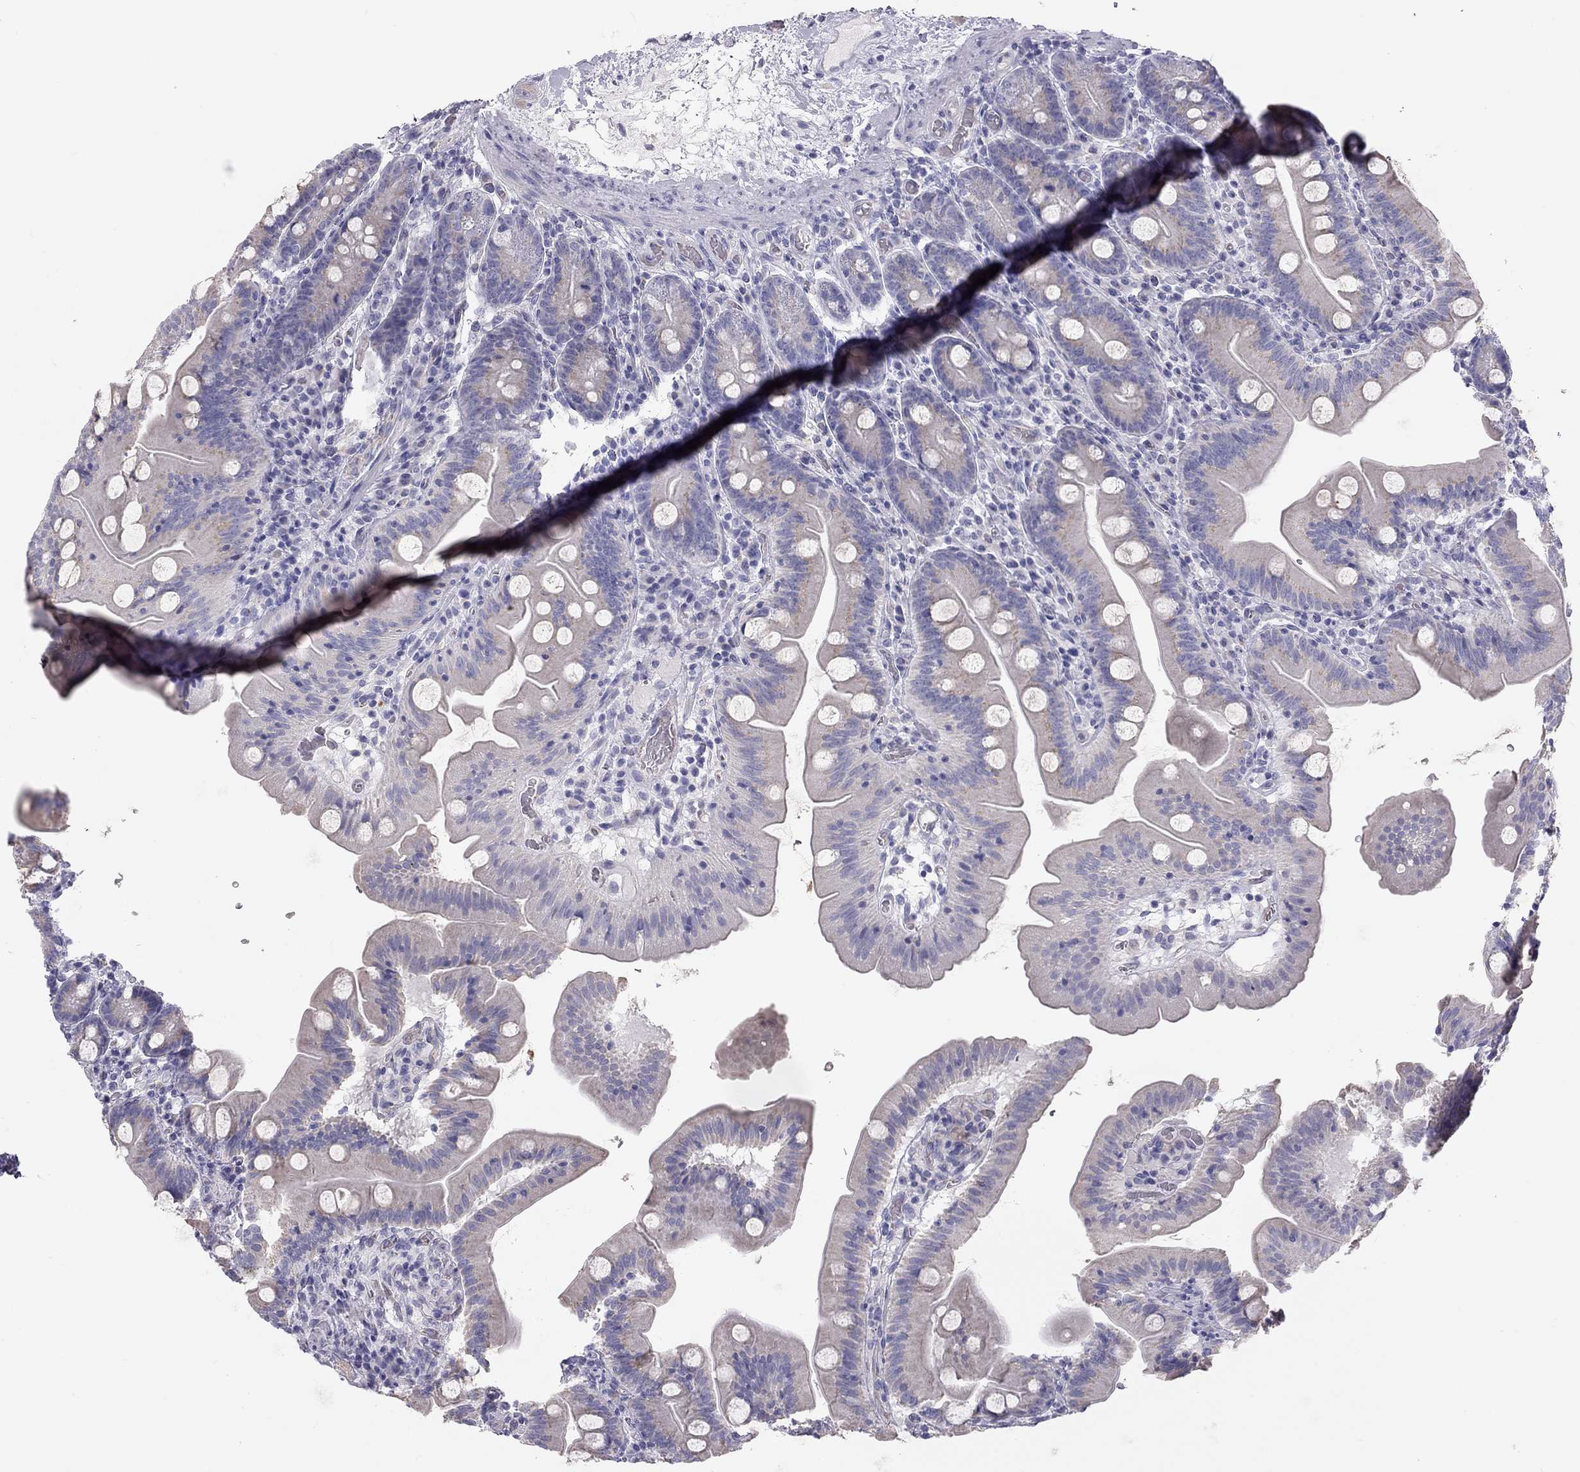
{"staining": {"intensity": "weak", "quantity": "<25%", "location": "cytoplasmic/membranous"}, "tissue": "small intestine", "cell_type": "Glandular cells", "image_type": "normal", "snomed": [{"axis": "morphology", "description": "Normal tissue, NOS"}, {"axis": "topography", "description": "Small intestine"}], "caption": "Immunohistochemistry (IHC) of normal human small intestine shows no positivity in glandular cells. (Stains: DAB (3,3'-diaminobenzidine) immunohistochemistry with hematoxylin counter stain, Microscopy: brightfield microscopy at high magnification).", "gene": "TDRD6", "patient": {"sex": "male", "age": 37}}